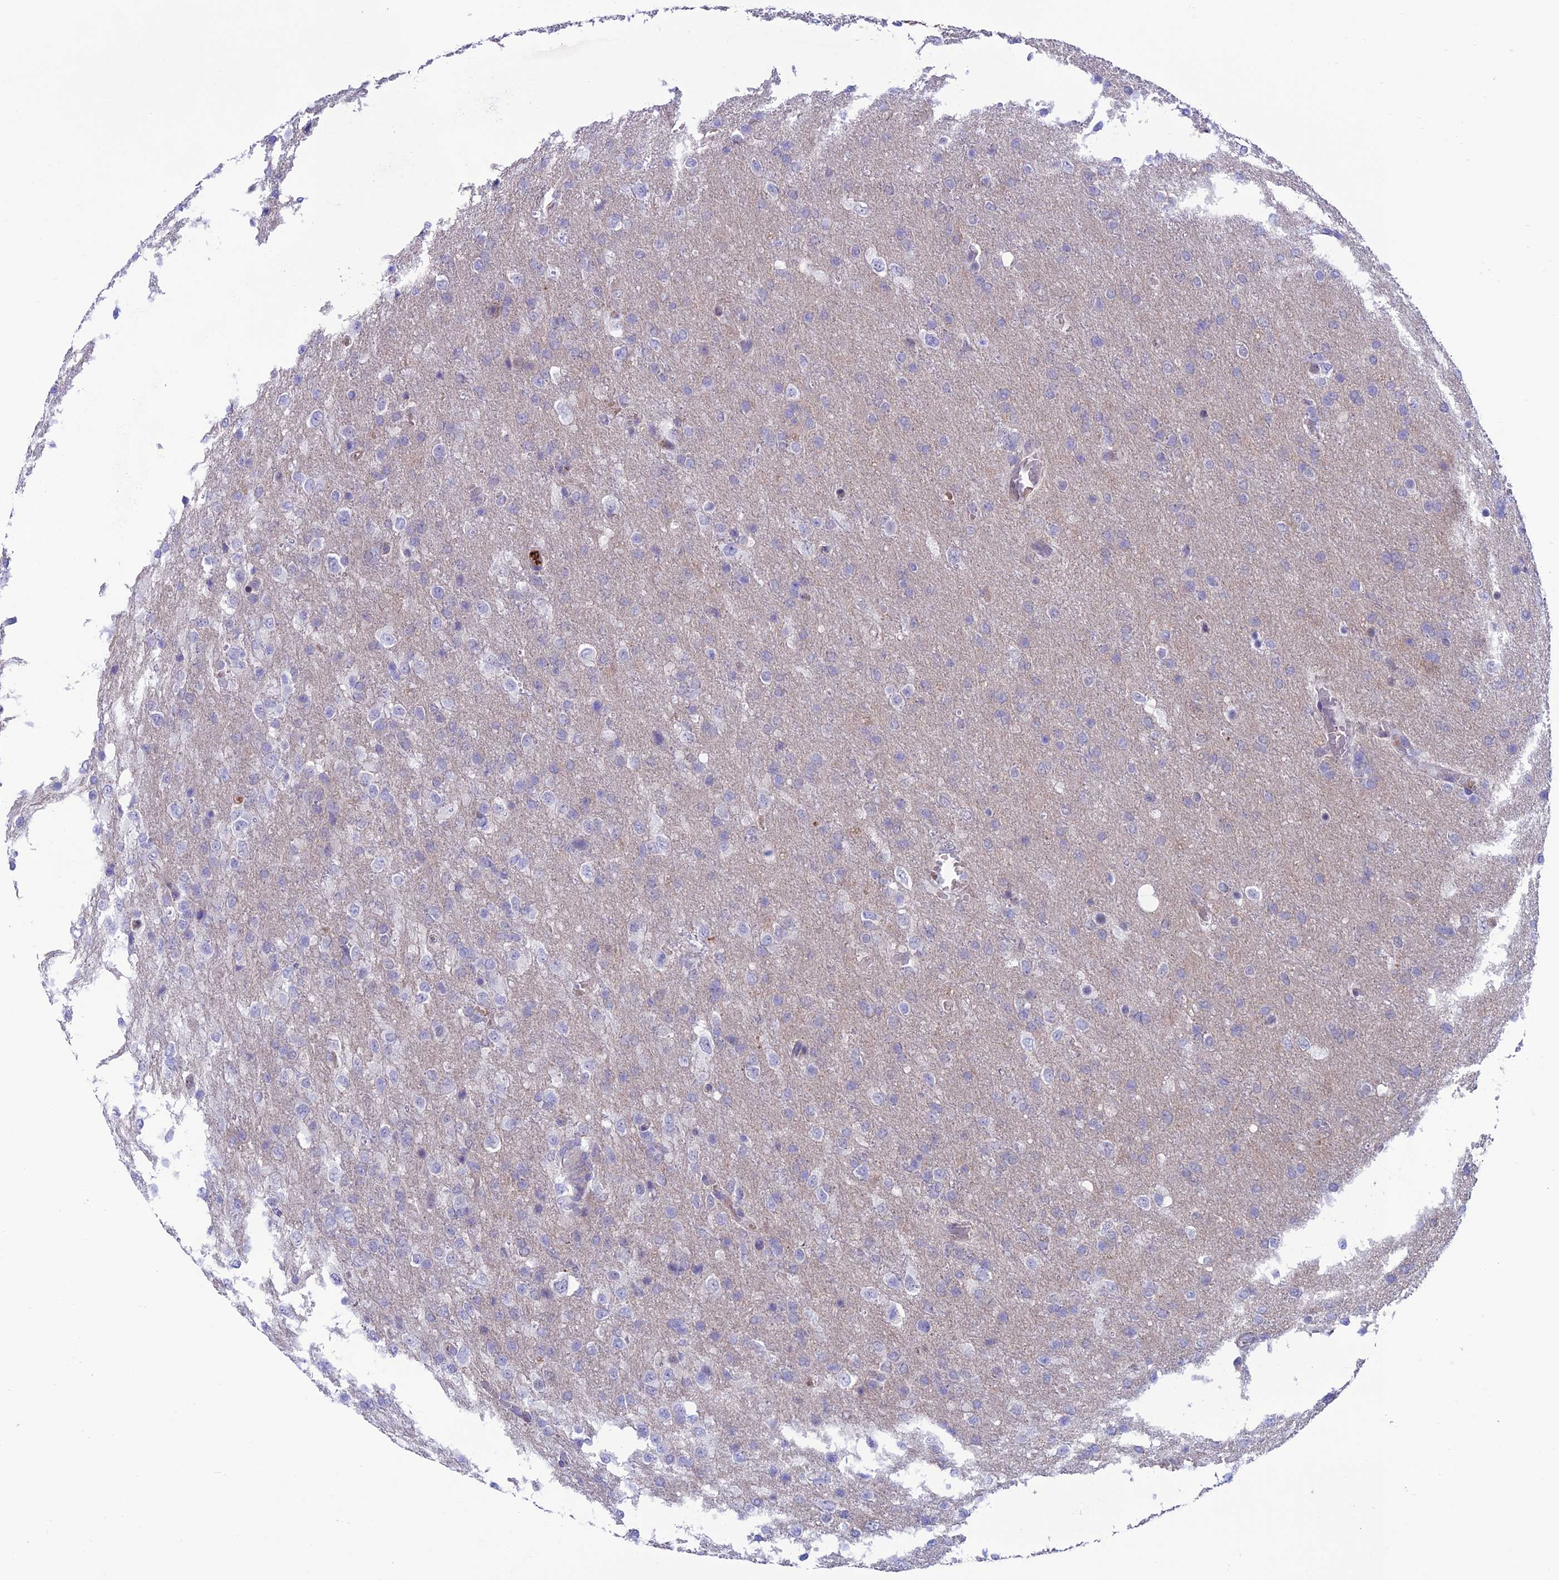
{"staining": {"intensity": "negative", "quantity": "none", "location": "none"}, "tissue": "glioma", "cell_type": "Tumor cells", "image_type": "cancer", "snomed": [{"axis": "morphology", "description": "Glioma, malignant, High grade"}, {"axis": "topography", "description": "Brain"}], "caption": "Glioma was stained to show a protein in brown. There is no significant staining in tumor cells.", "gene": "COL6A6", "patient": {"sex": "female", "age": 74}}